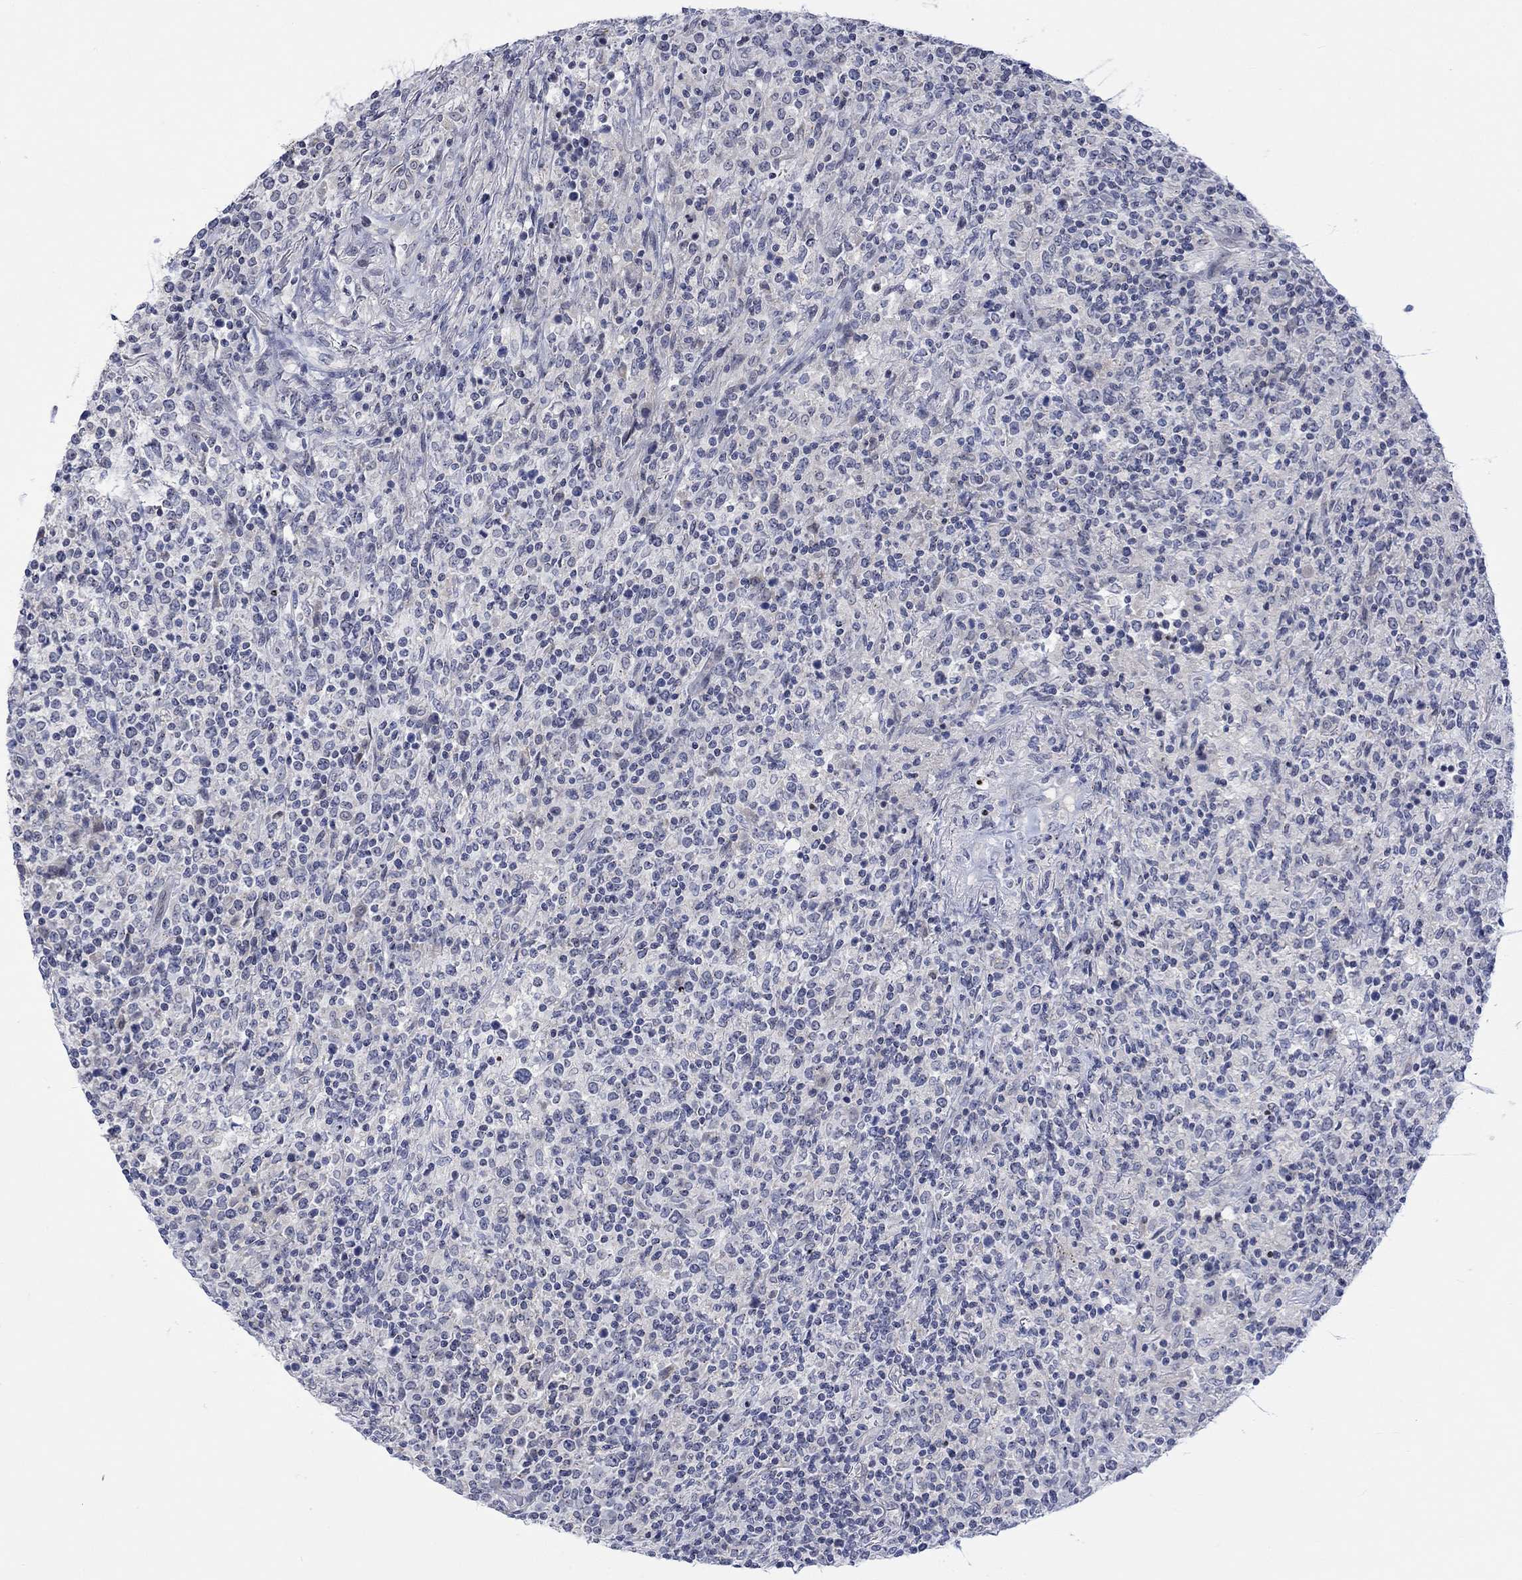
{"staining": {"intensity": "negative", "quantity": "none", "location": "none"}, "tissue": "lymphoma", "cell_type": "Tumor cells", "image_type": "cancer", "snomed": [{"axis": "morphology", "description": "Malignant lymphoma, non-Hodgkin's type, High grade"}, {"axis": "topography", "description": "Lung"}], "caption": "Immunohistochemistry image of high-grade malignant lymphoma, non-Hodgkin's type stained for a protein (brown), which reveals no expression in tumor cells. (Brightfield microscopy of DAB (3,3'-diaminobenzidine) immunohistochemistry at high magnification).", "gene": "DCX", "patient": {"sex": "male", "age": 79}}